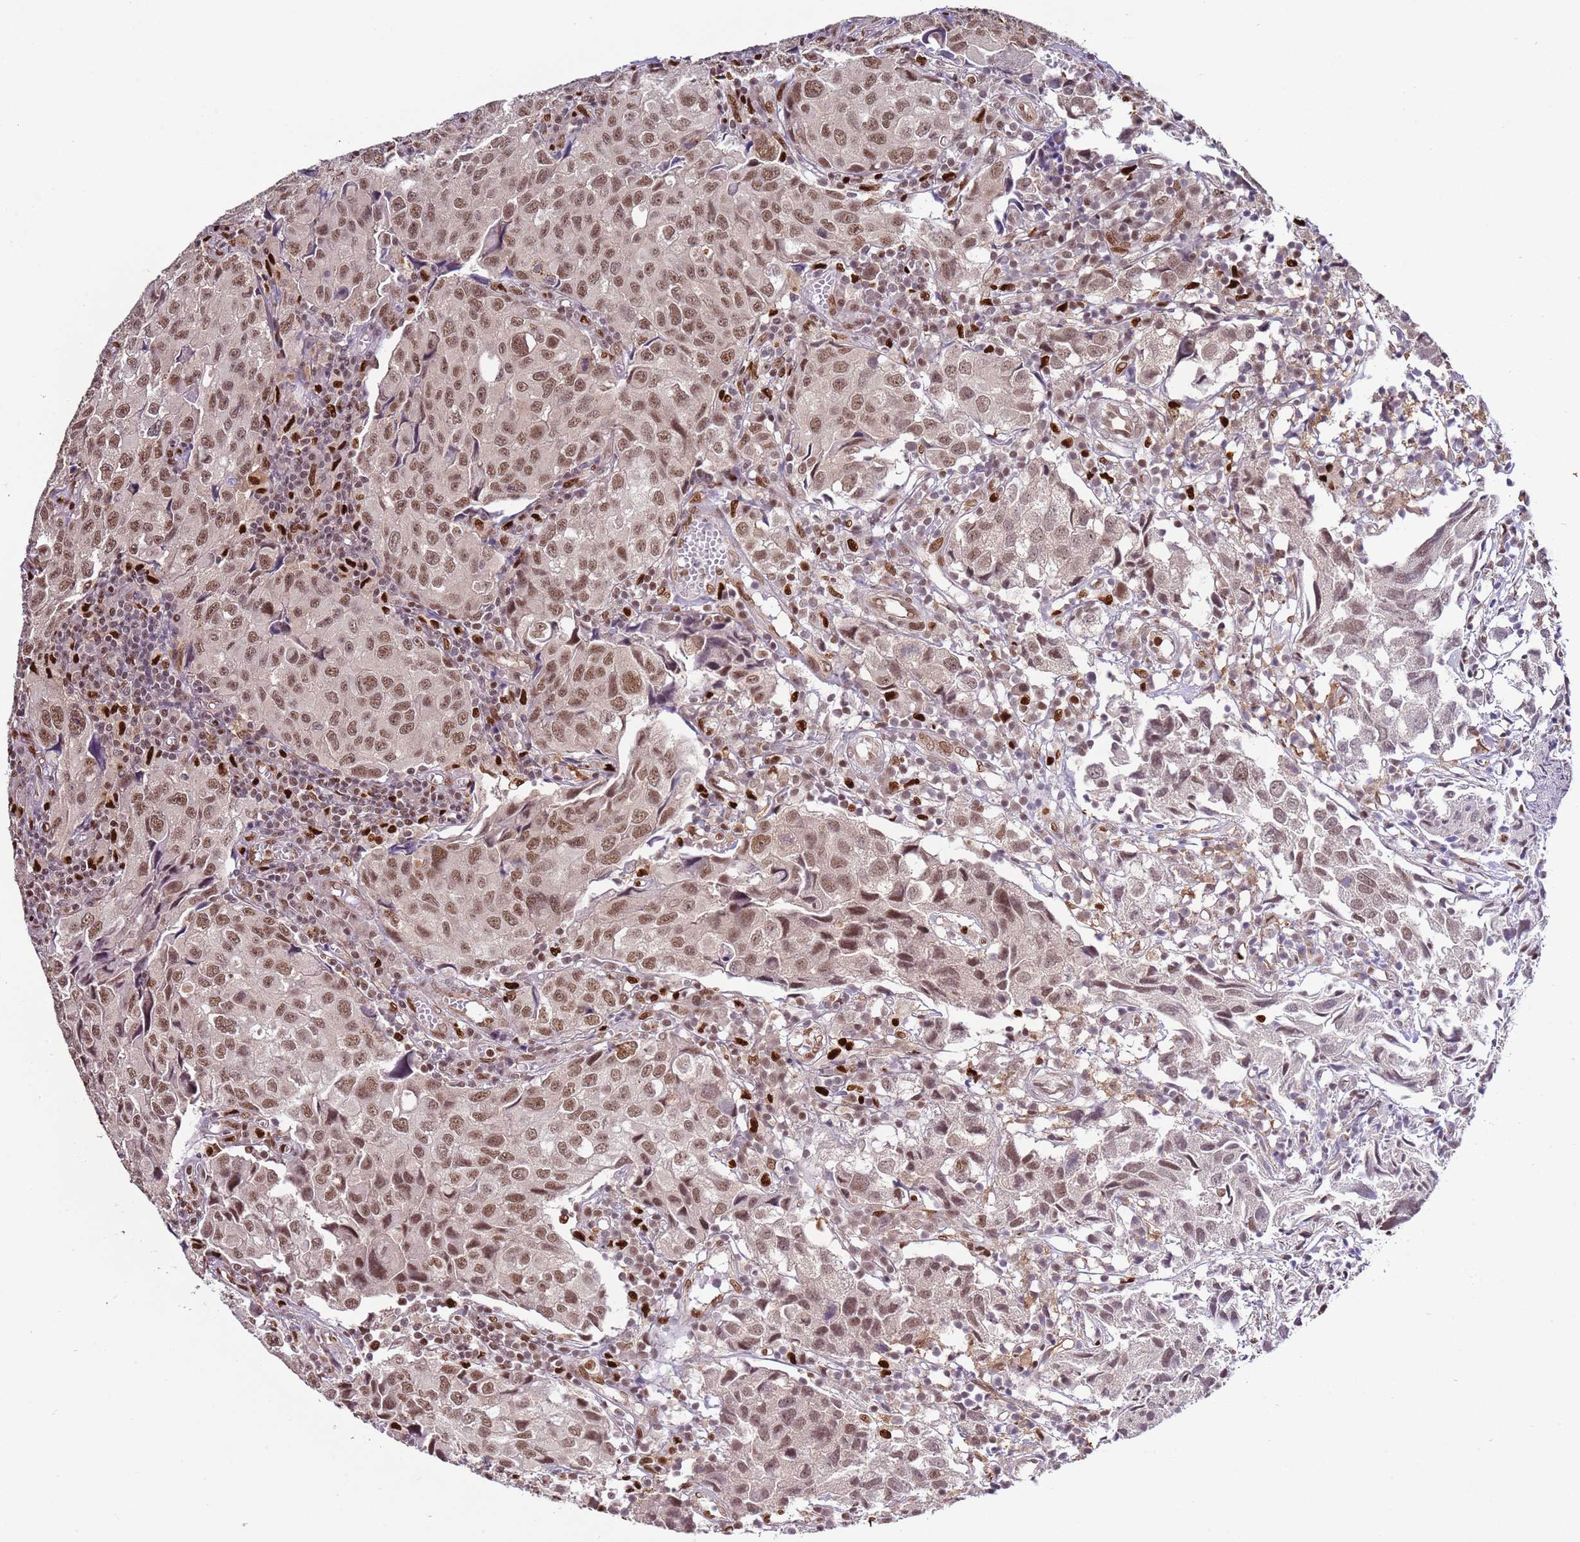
{"staining": {"intensity": "moderate", "quantity": ">75%", "location": "nuclear"}, "tissue": "urothelial cancer", "cell_type": "Tumor cells", "image_type": "cancer", "snomed": [{"axis": "morphology", "description": "Urothelial carcinoma, High grade"}, {"axis": "topography", "description": "Urinary bladder"}], "caption": "IHC staining of urothelial cancer, which shows medium levels of moderate nuclear staining in approximately >75% of tumor cells indicating moderate nuclear protein staining. The staining was performed using DAB (3,3'-diaminobenzidine) (brown) for protein detection and nuclei were counterstained in hematoxylin (blue).", "gene": "PRPF6", "patient": {"sex": "female", "age": 75}}